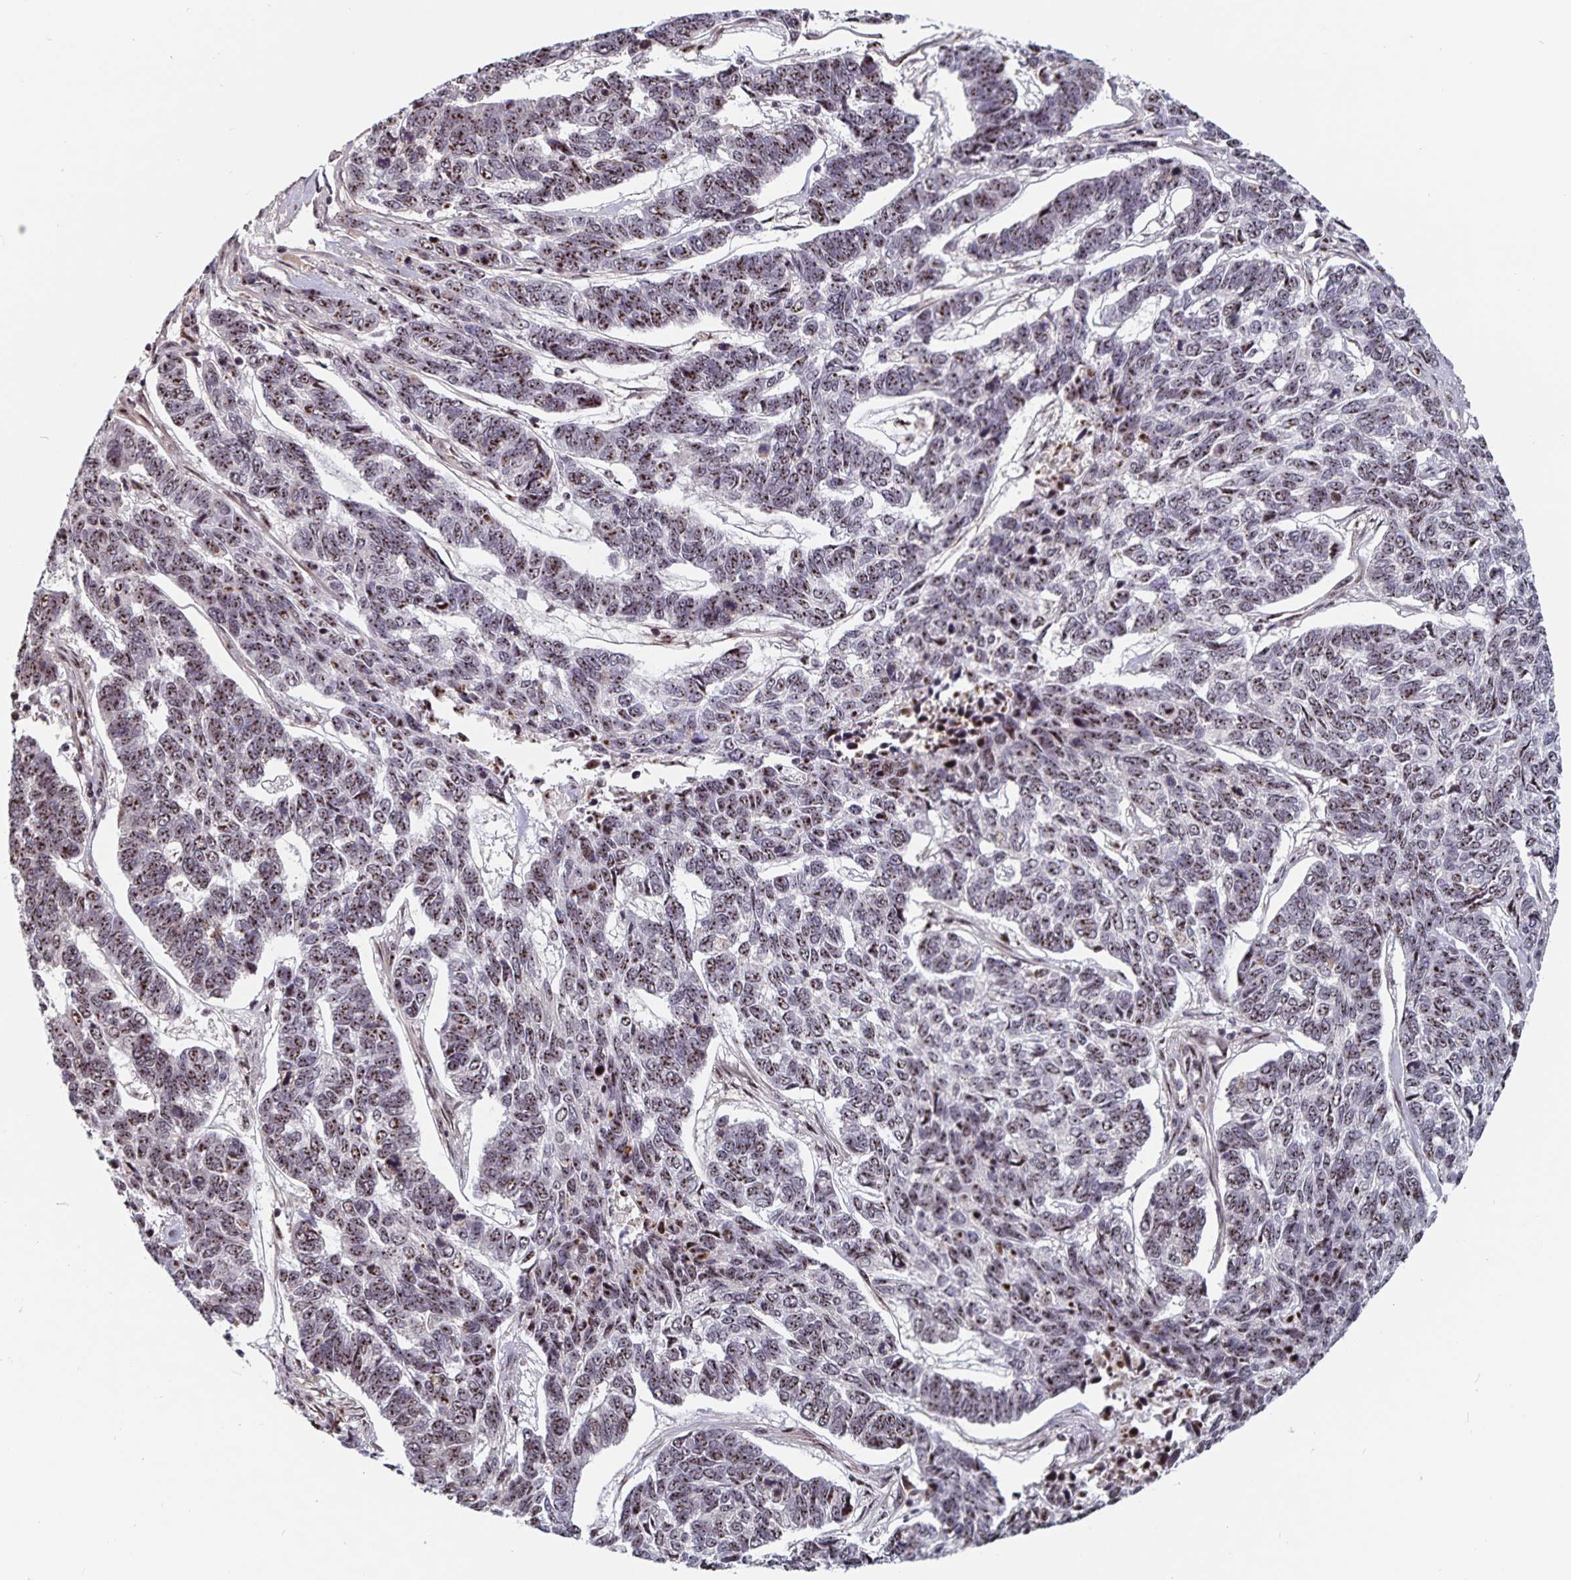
{"staining": {"intensity": "moderate", "quantity": "25%-75%", "location": "nuclear"}, "tissue": "skin cancer", "cell_type": "Tumor cells", "image_type": "cancer", "snomed": [{"axis": "morphology", "description": "Basal cell carcinoma"}, {"axis": "topography", "description": "Skin"}], "caption": "Immunohistochemical staining of human basal cell carcinoma (skin) displays moderate nuclear protein expression in about 25%-75% of tumor cells.", "gene": "LAS1L", "patient": {"sex": "female", "age": 65}}